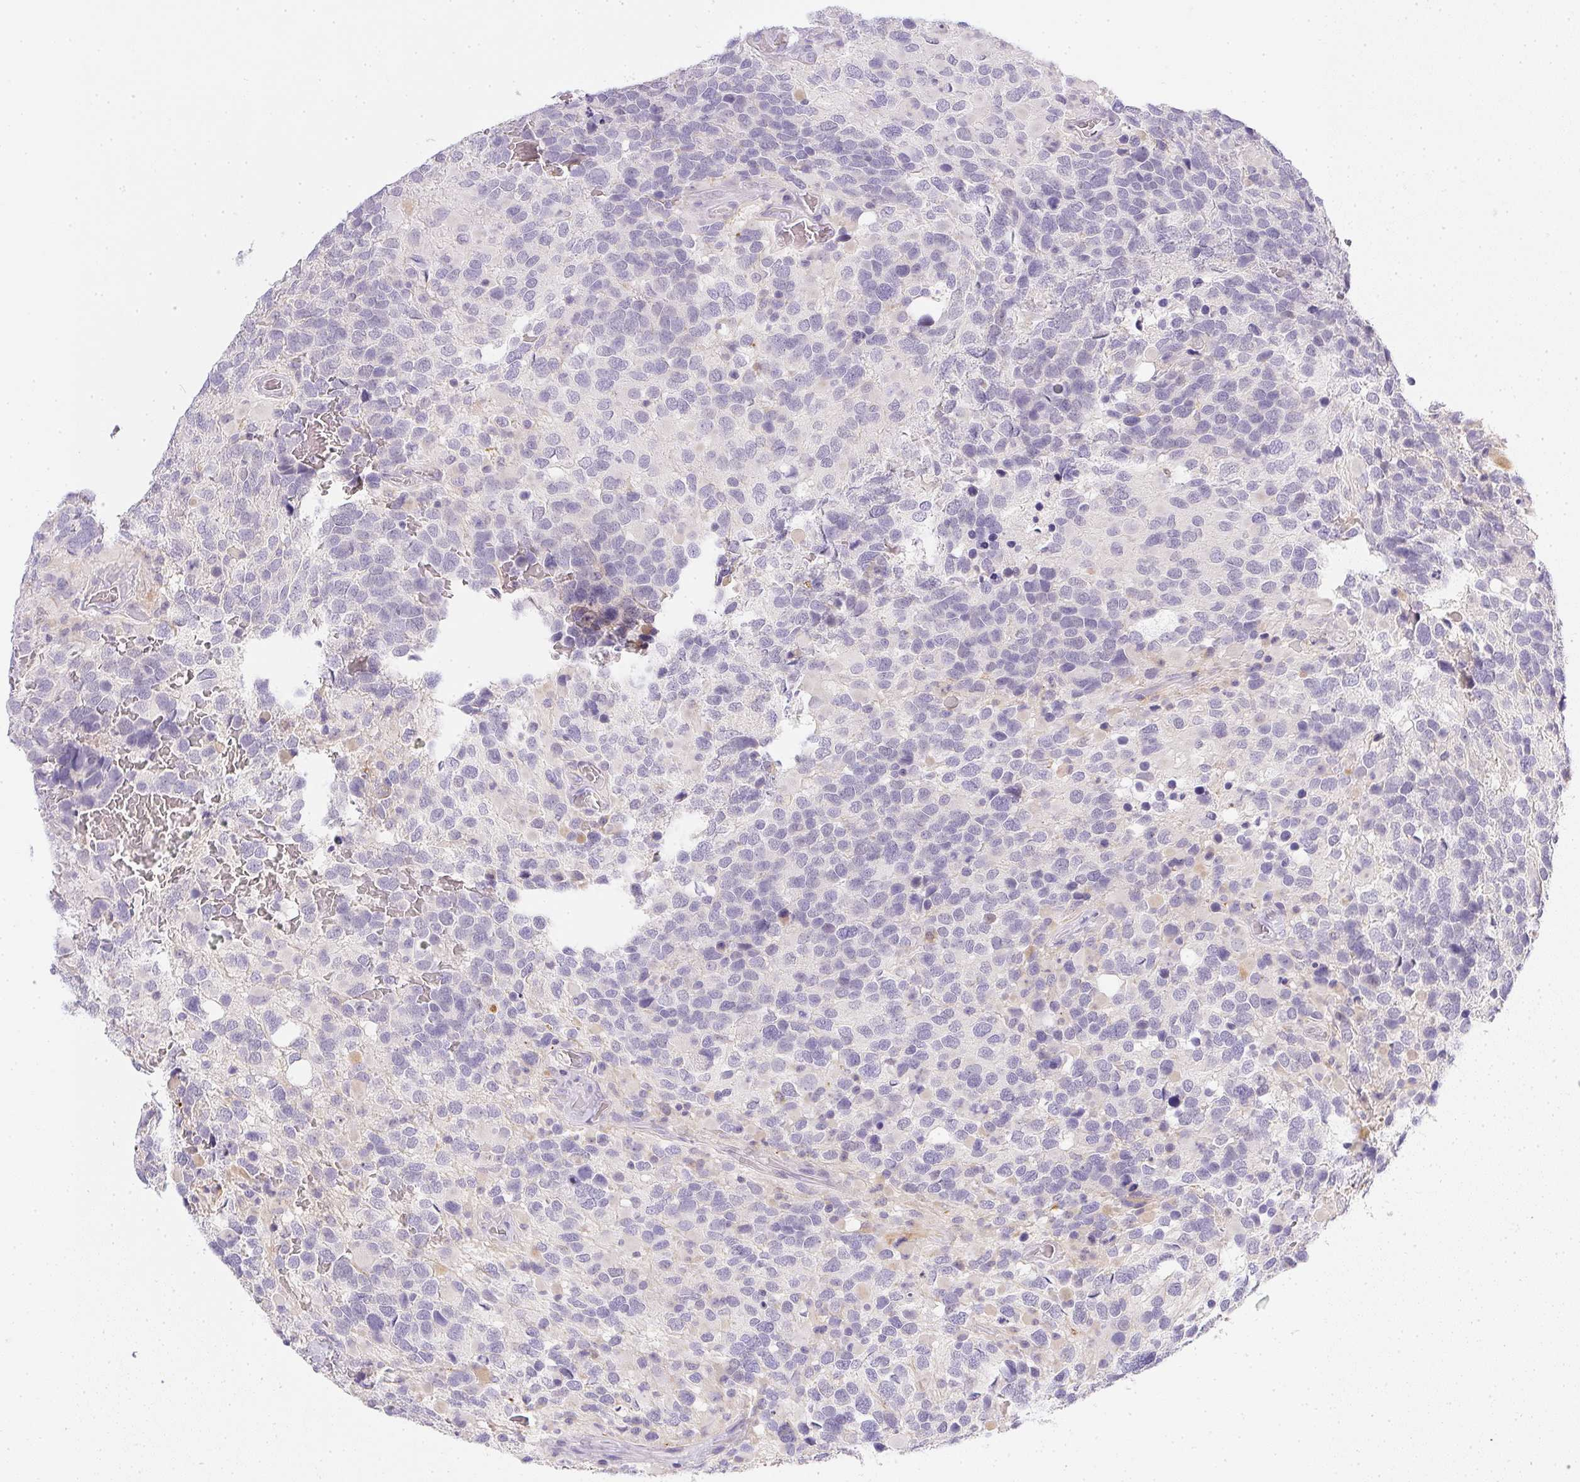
{"staining": {"intensity": "negative", "quantity": "none", "location": "none"}, "tissue": "glioma", "cell_type": "Tumor cells", "image_type": "cancer", "snomed": [{"axis": "morphology", "description": "Glioma, malignant, High grade"}, {"axis": "topography", "description": "Brain"}], "caption": "Histopathology image shows no protein staining in tumor cells of malignant glioma (high-grade) tissue.", "gene": "SLC17A7", "patient": {"sex": "female", "age": 40}}